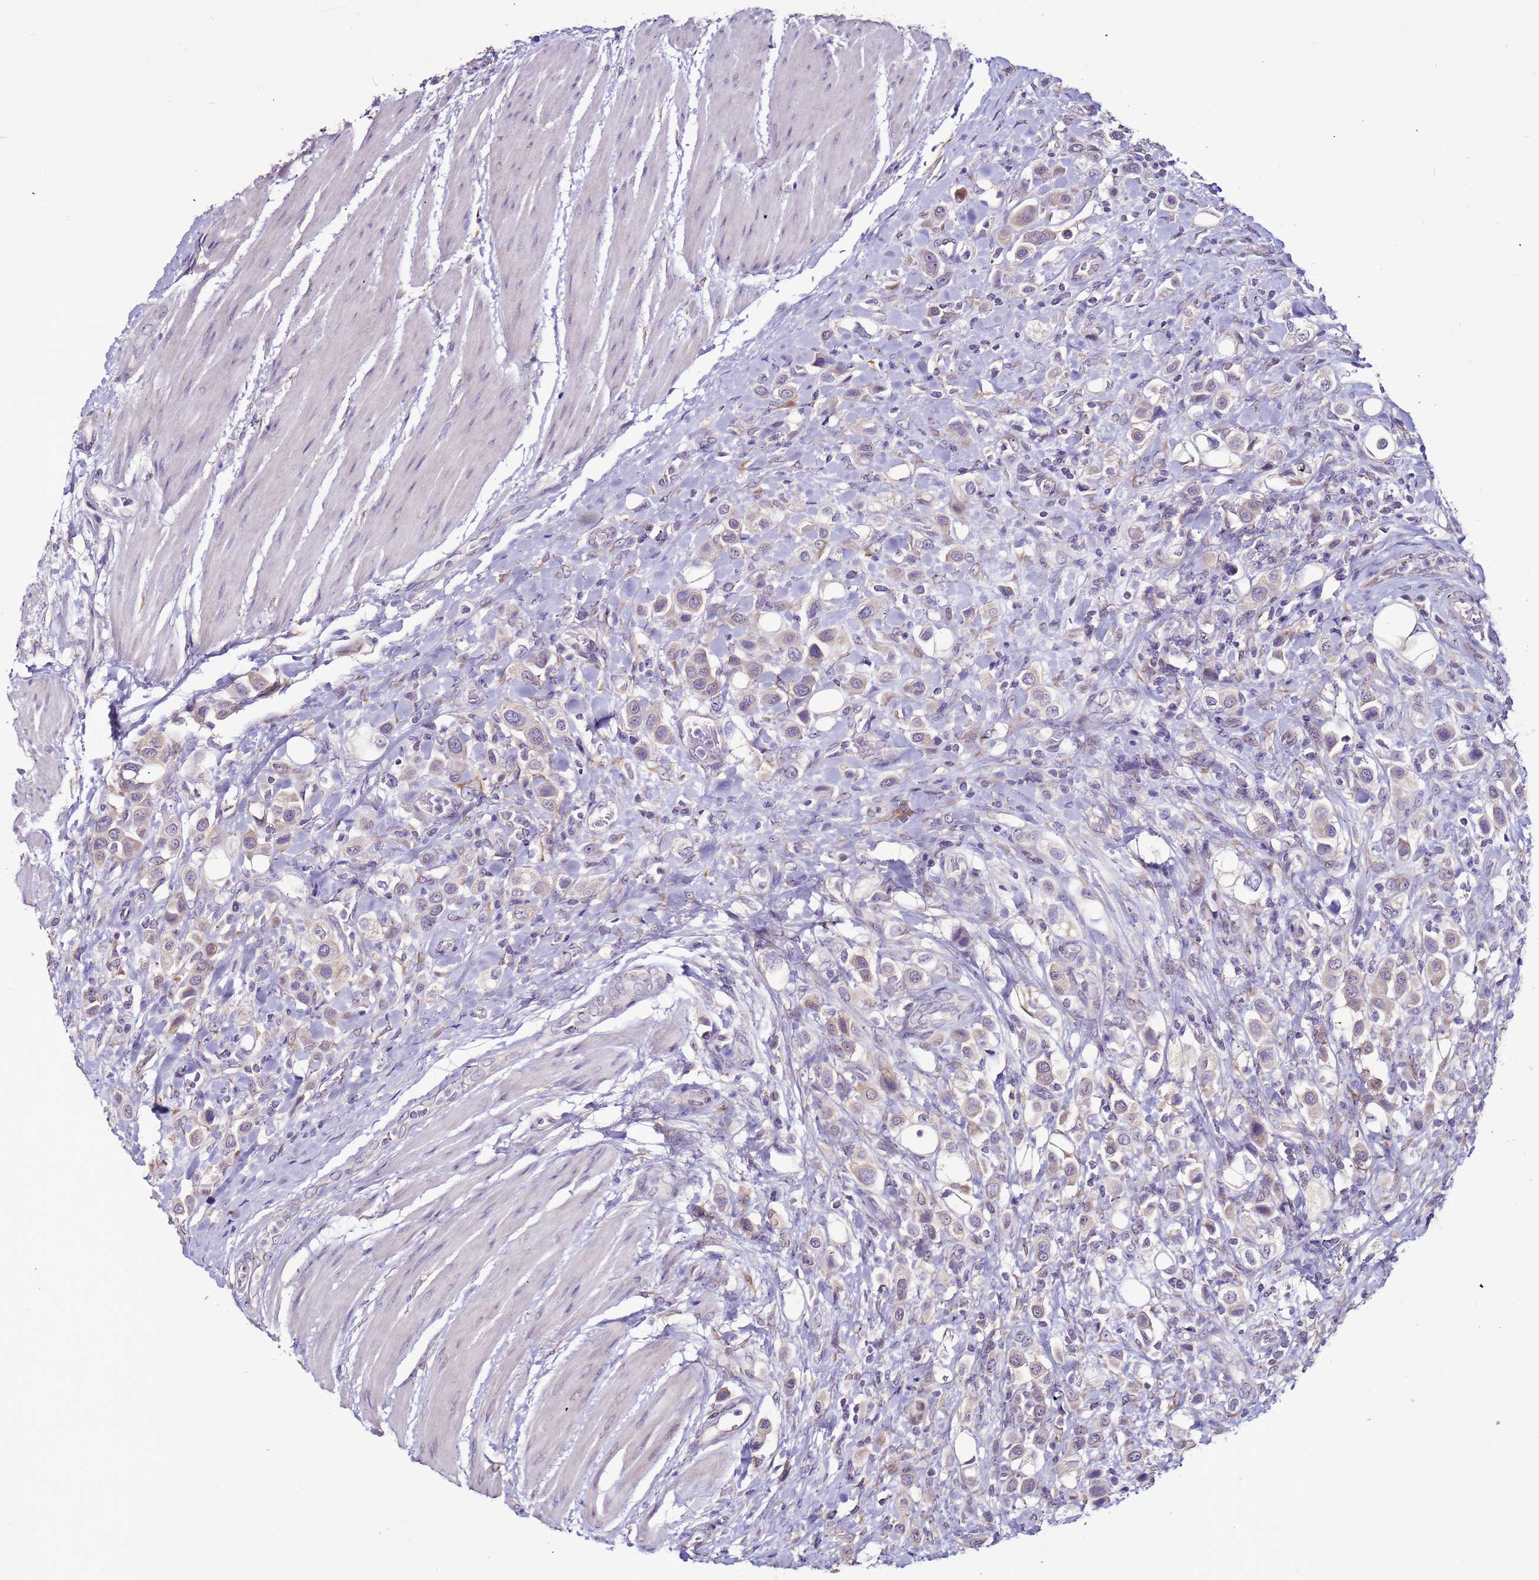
{"staining": {"intensity": "weak", "quantity": "<25%", "location": "cytoplasmic/membranous"}, "tissue": "urothelial cancer", "cell_type": "Tumor cells", "image_type": "cancer", "snomed": [{"axis": "morphology", "description": "Urothelial carcinoma, High grade"}, {"axis": "topography", "description": "Urinary bladder"}], "caption": "DAB immunohistochemical staining of high-grade urothelial carcinoma reveals no significant staining in tumor cells. (Brightfield microscopy of DAB (3,3'-diaminobenzidine) immunohistochemistry at high magnification).", "gene": "SLC44A3", "patient": {"sex": "male", "age": 50}}